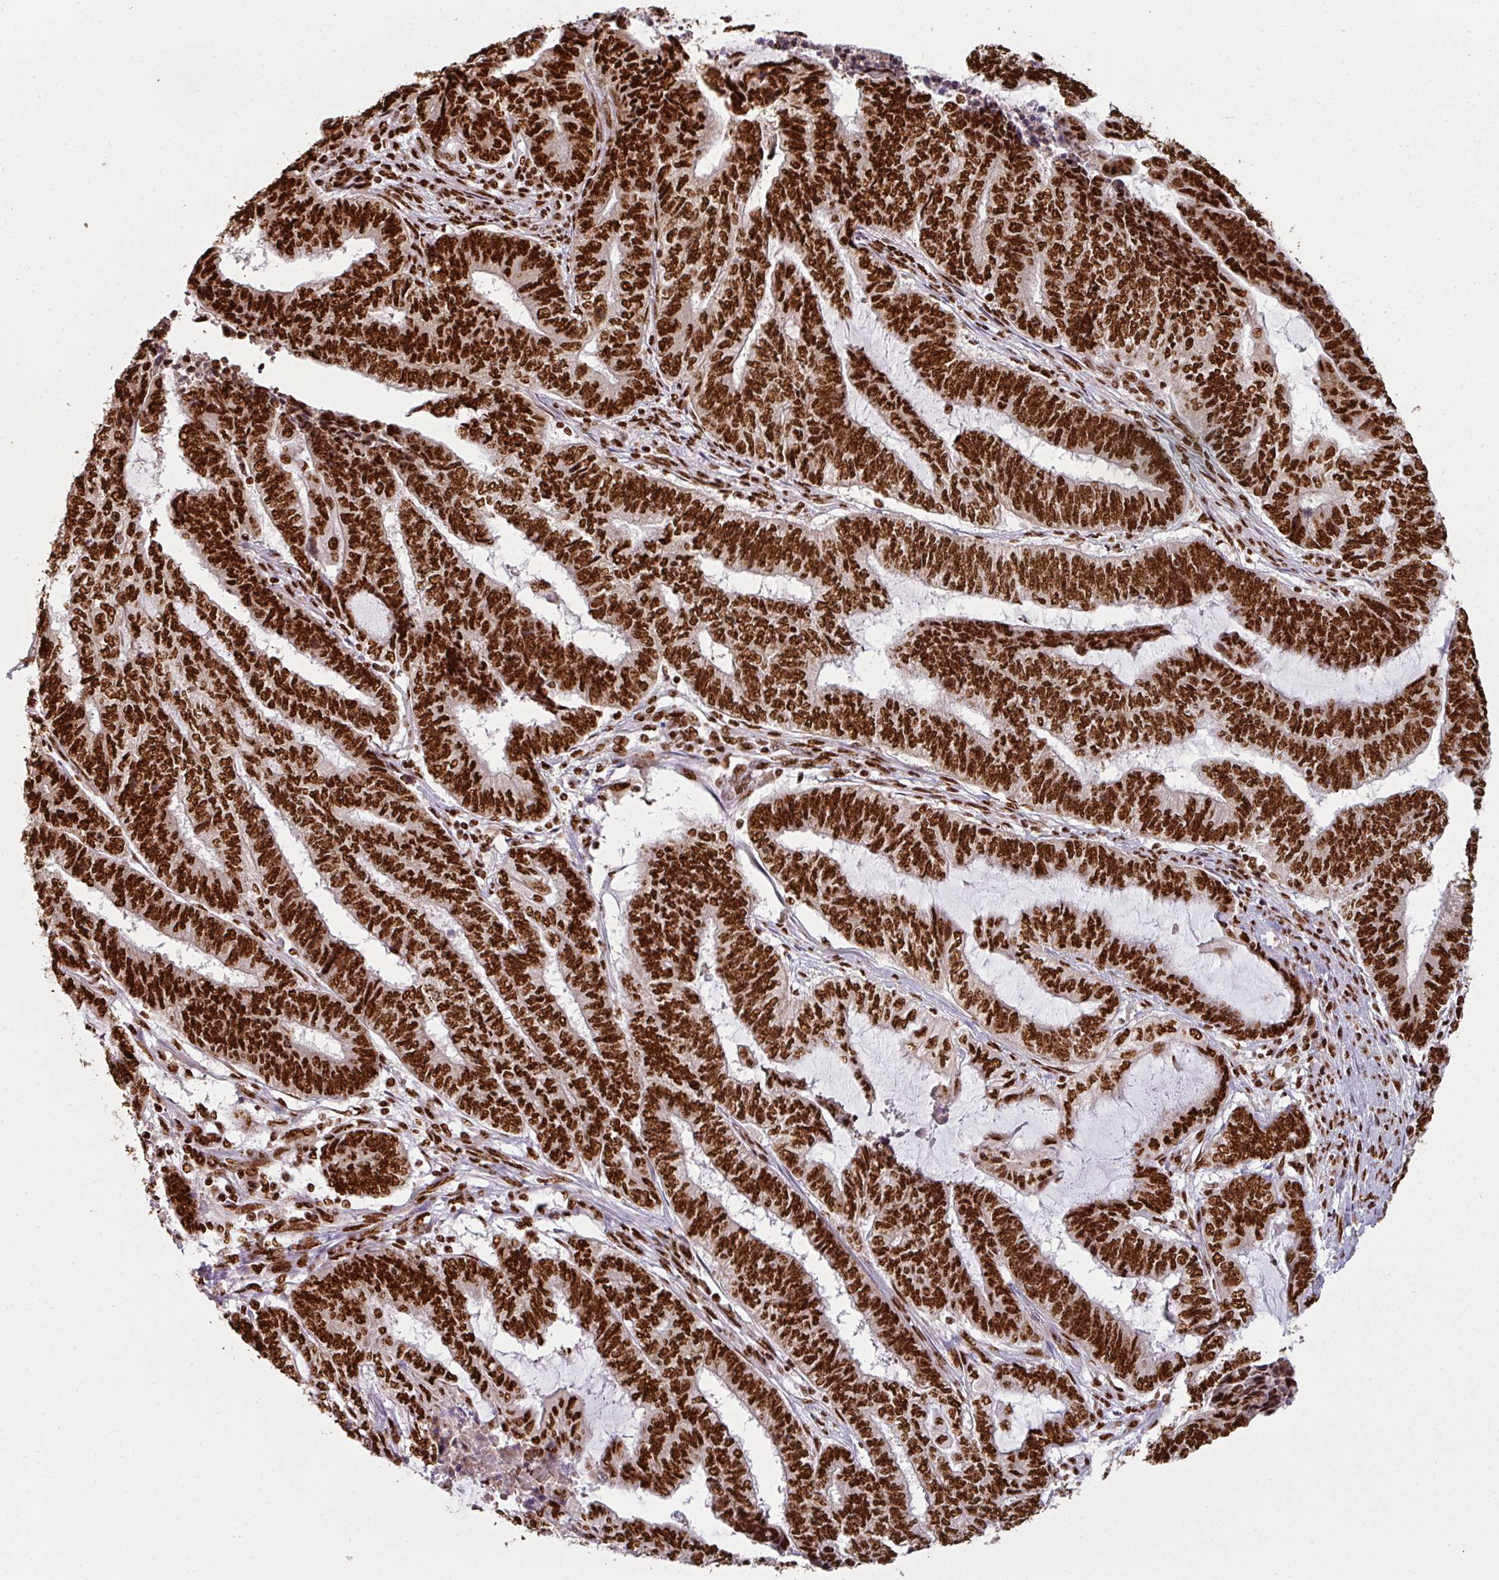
{"staining": {"intensity": "strong", "quantity": ">75%", "location": "nuclear"}, "tissue": "endometrial cancer", "cell_type": "Tumor cells", "image_type": "cancer", "snomed": [{"axis": "morphology", "description": "Adenocarcinoma, NOS"}, {"axis": "topography", "description": "Uterus"}, {"axis": "topography", "description": "Endometrium"}], "caption": "Immunohistochemistry micrograph of neoplastic tissue: human endometrial adenocarcinoma stained using IHC demonstrates high levels of strong protein expression localized specifically in the nuclear of tumor cells, appearing as a nuclear brown color.", "gene": "SIK3", "patient": {"sex": "female", "age": 70}}